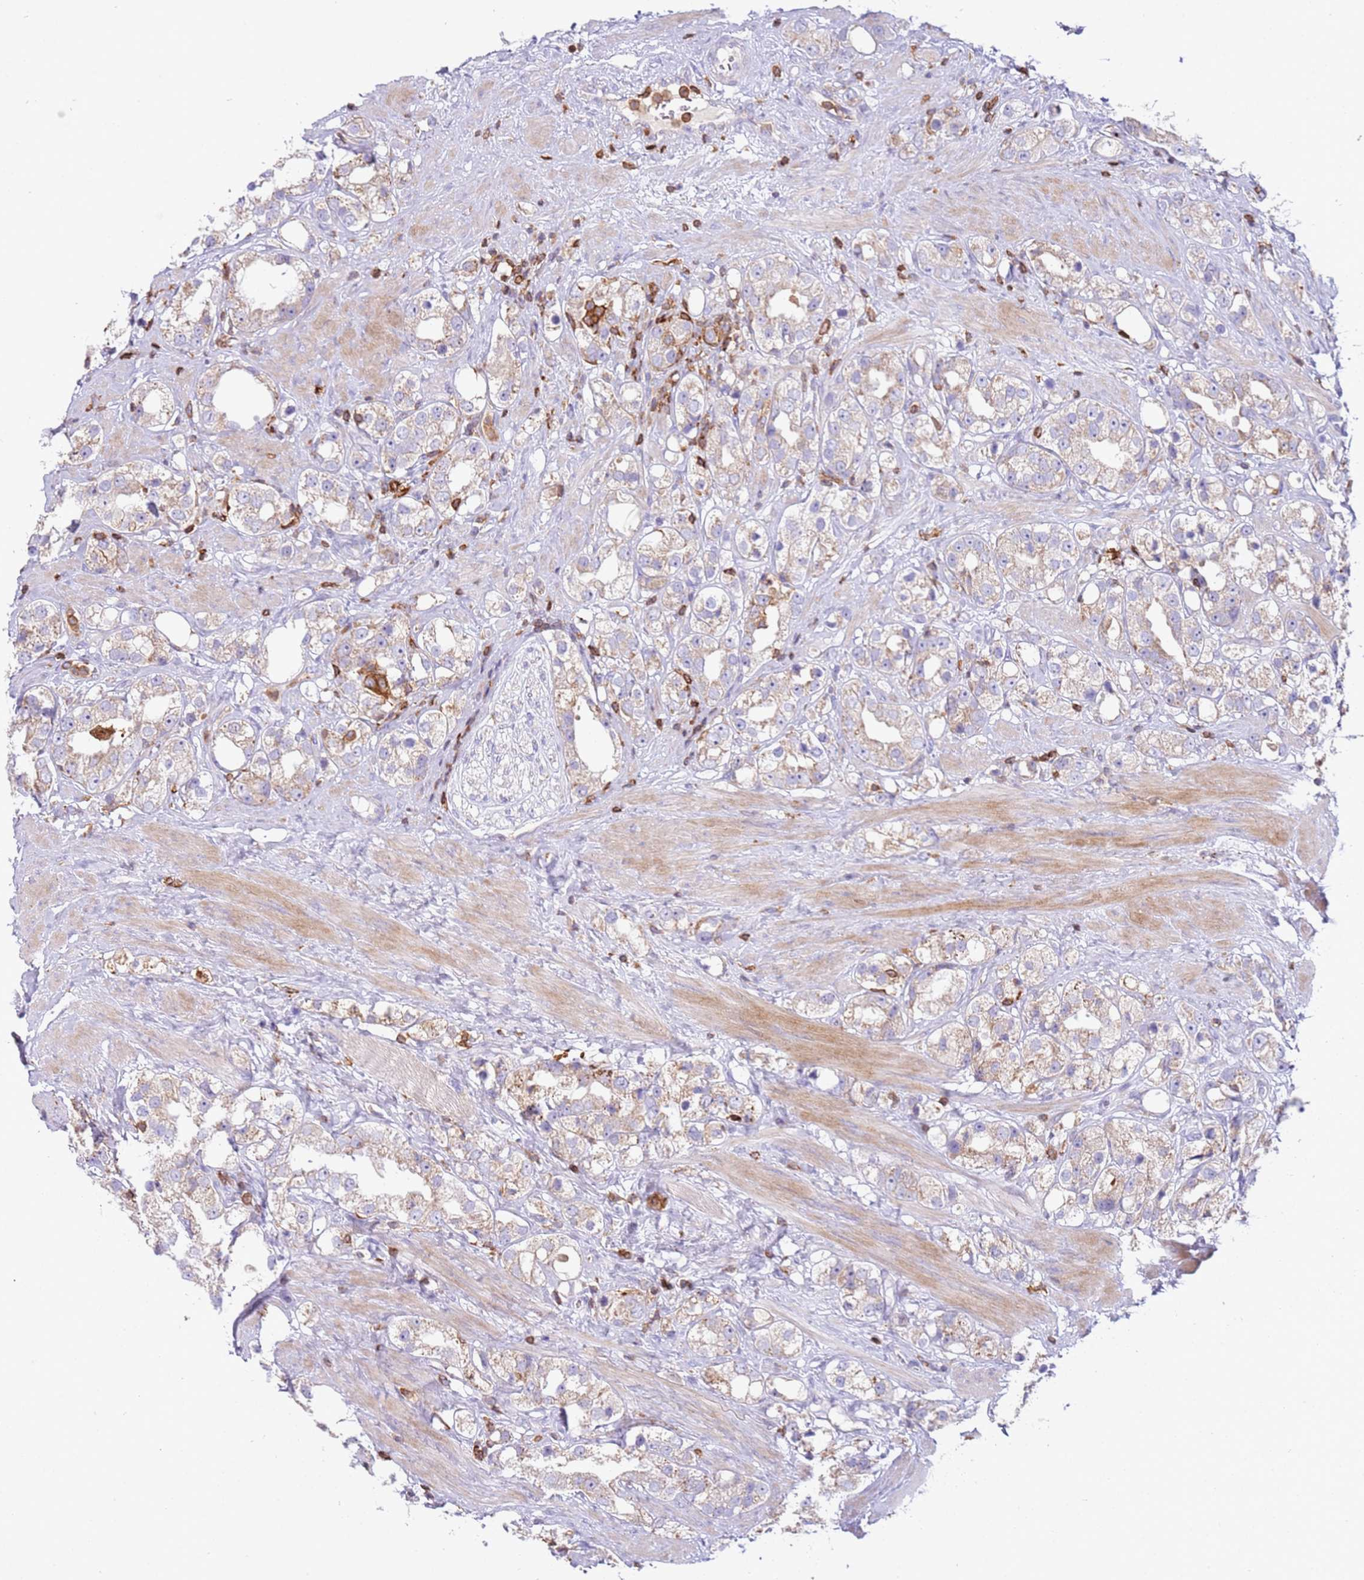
{"staining": {"intensity": "weak", "quantity": "25%-75%", "location": "cytoplasmic/membranous"}, "tissue": "prostate cancer", "cell_type": "Tumor cells", "image_type": "cancer", "snomed": [{"axis": "morphology", "description": "Adenocarcinoma, NOS"}, {"axis": "topography", "description": "Prostate"}], "caption": "Immunohistochemistry (DAB) staining of human adenocarcinoma (prostate) exhibits weak cytoplasmic/membranous protein expression in approximately 25%-75% of tumor cells.", "gene": "TTPAL", "patient": {"sex": "male", "age": 79}}